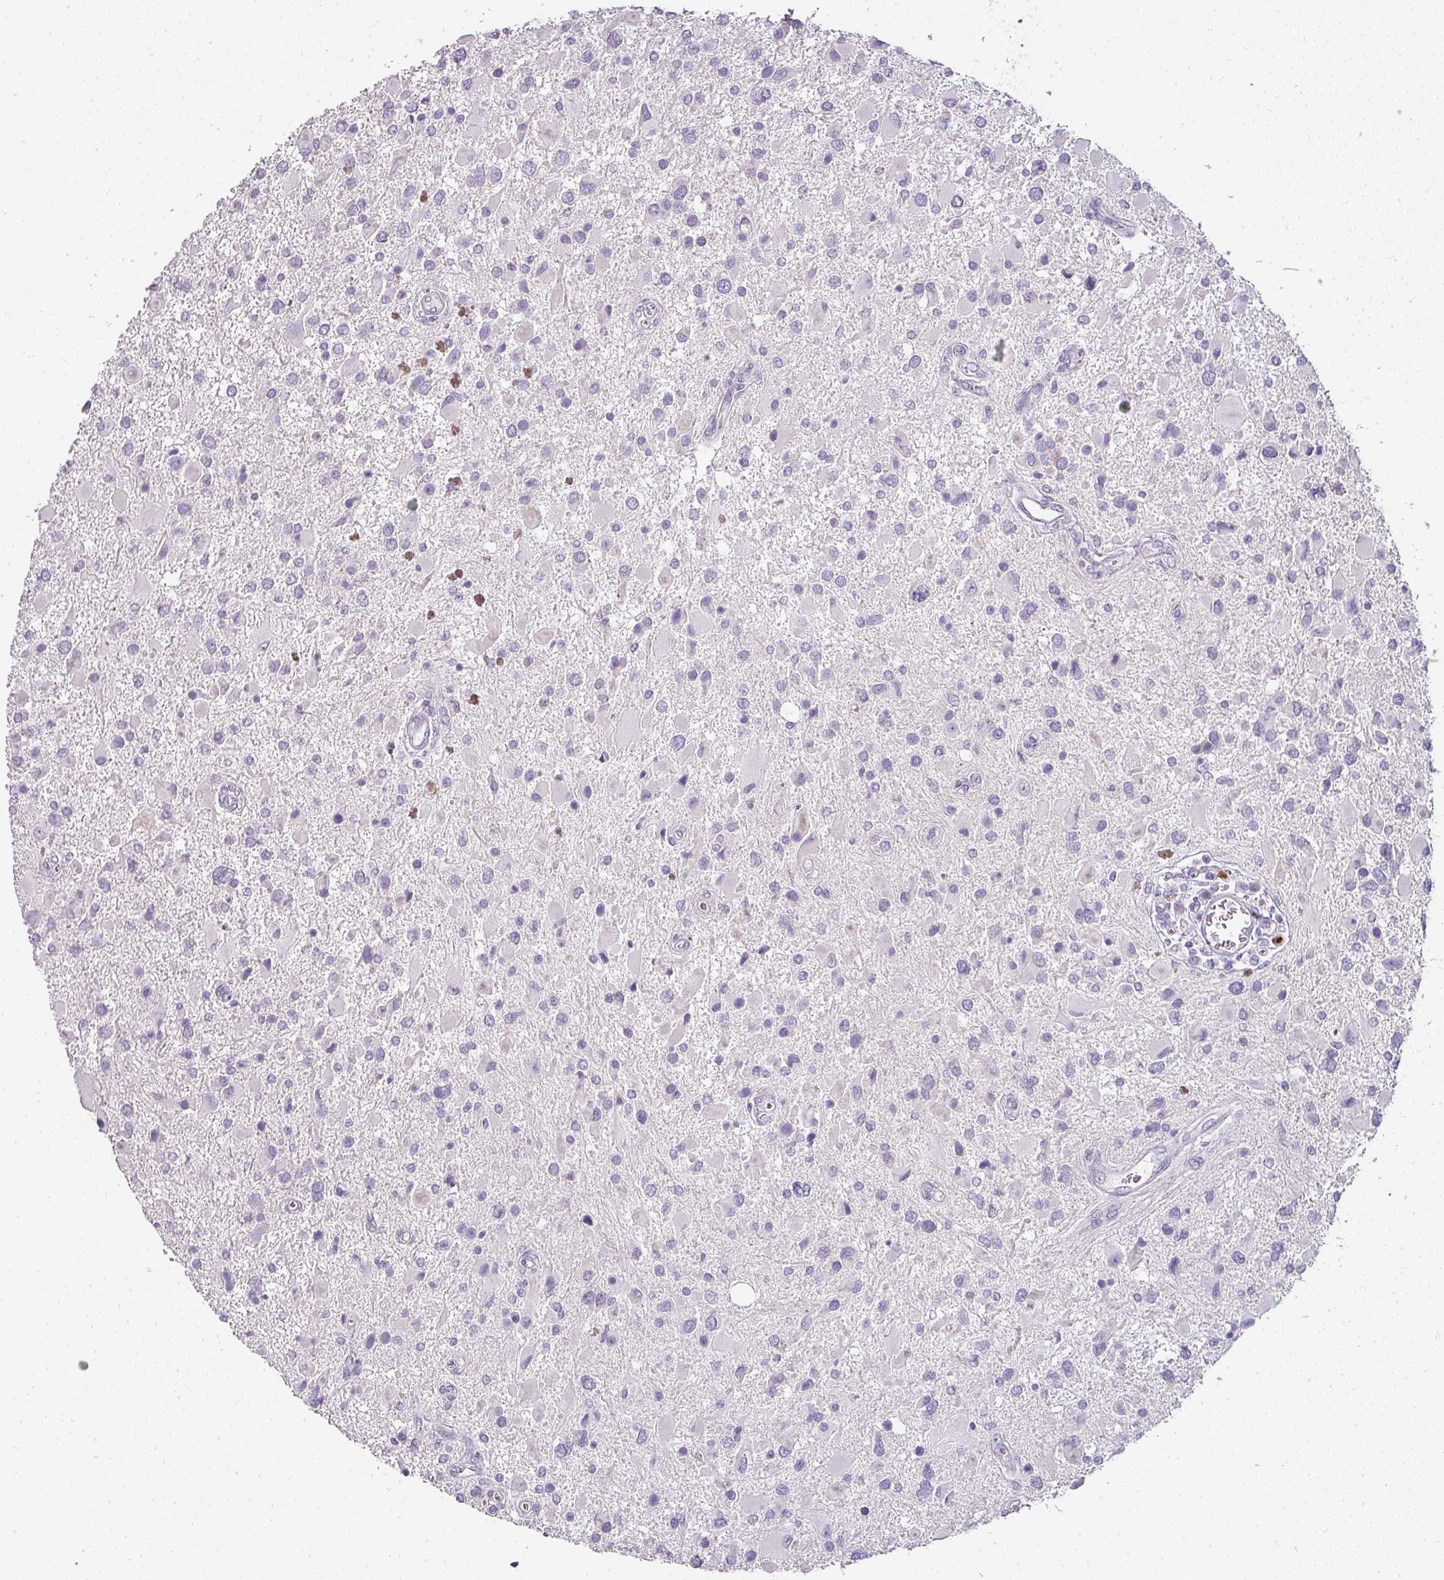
{"staining": {"intensity": "negative", "quantity": "none", "location": "none"}, "tissue": "glioma", "cell_type": "Tumor cells", "image_type": "cancer", "snomed": [{"axis": "morphology", "description": "Glioma, malignant, High grade"}, {"axis": "topography", "description": "Brain"}], "caption": "Micrograph shows no significant protein positivity in tumor cells of malignant high-grade glioma.", "gene": "CAMP", "patient": {"sex": "male", "age": 53}}